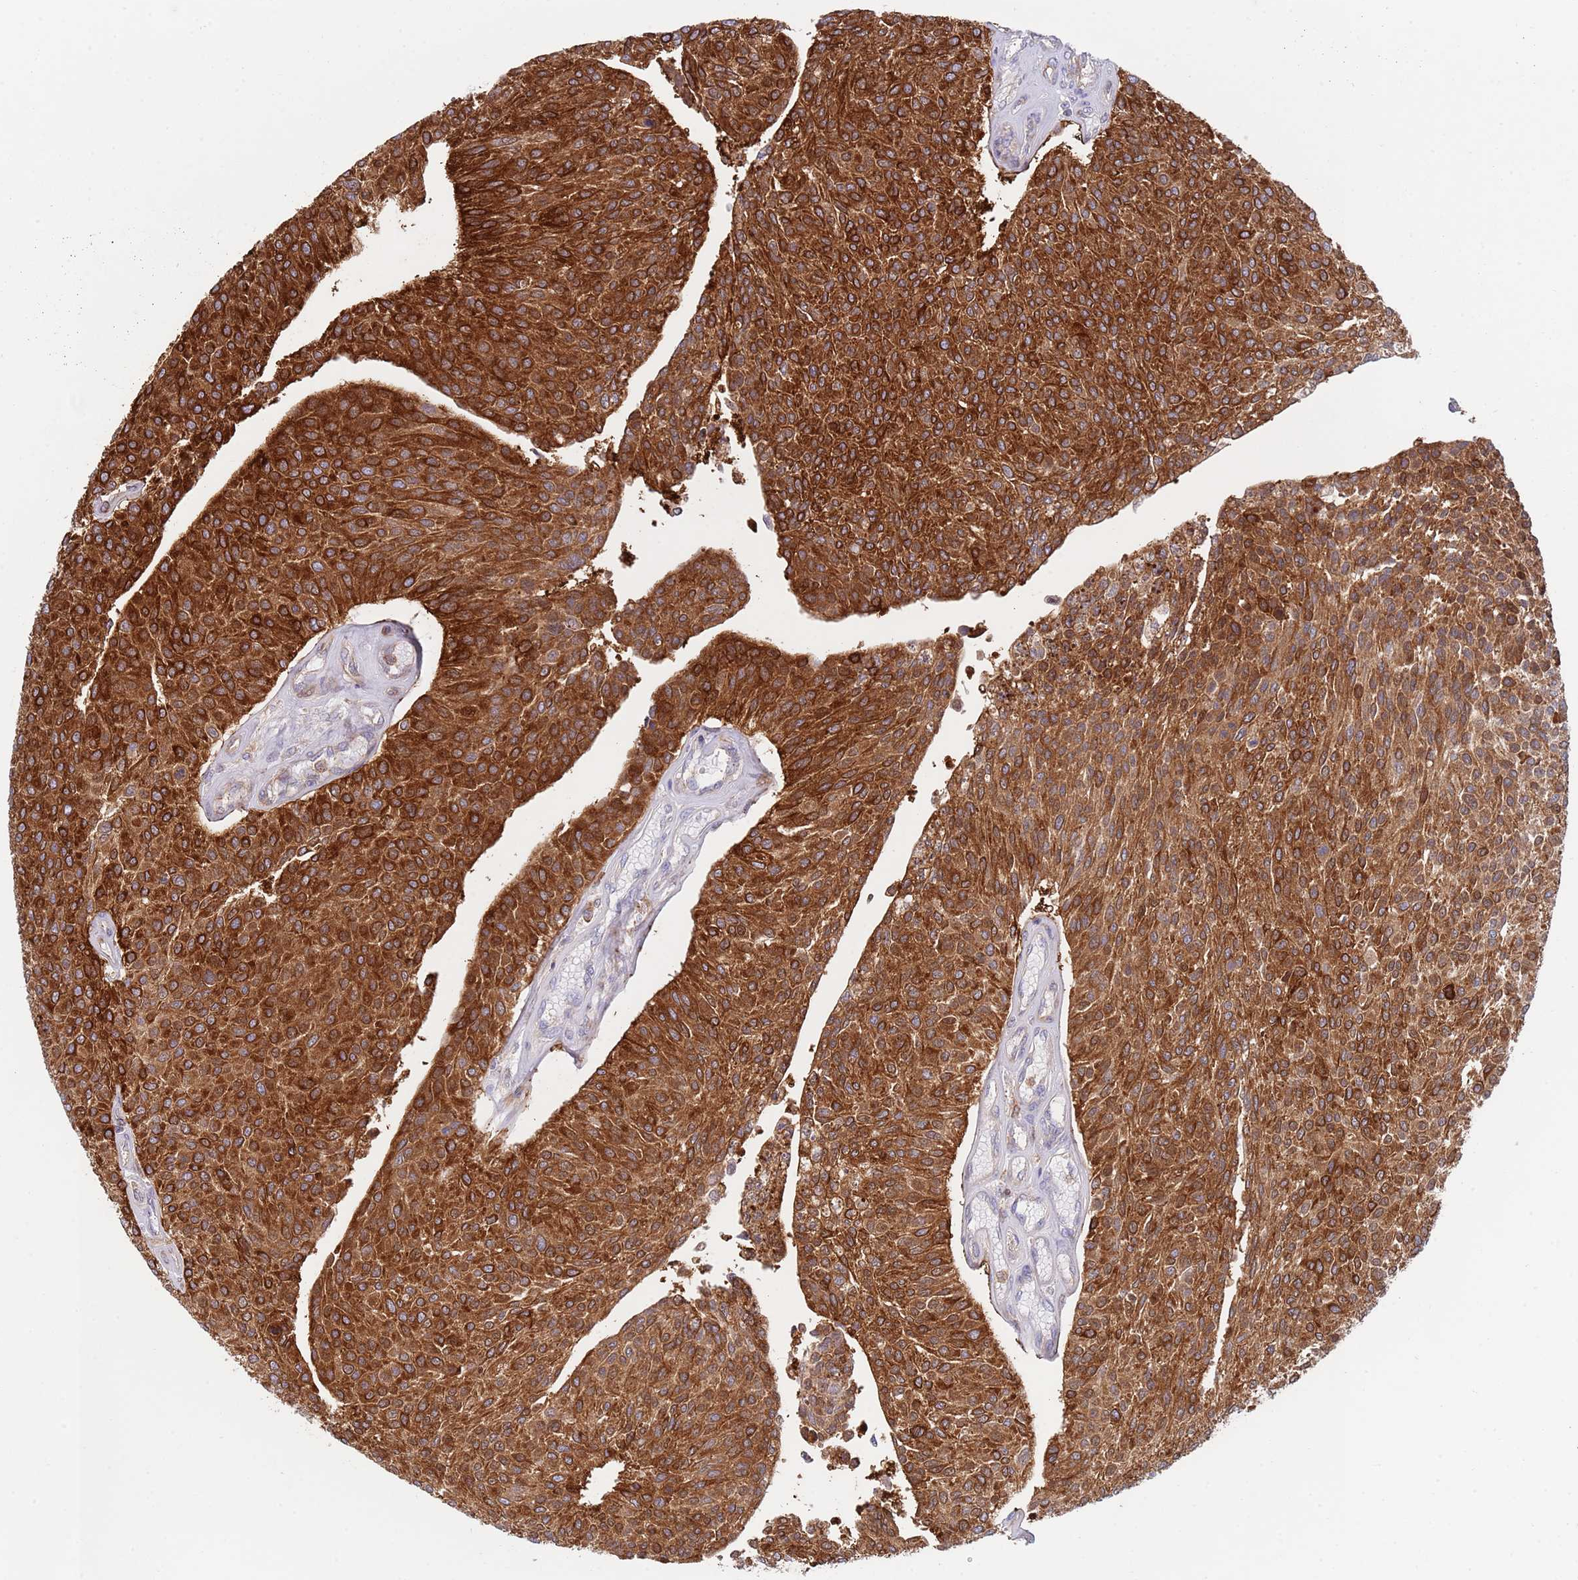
{"staining": {"intensity": "strong", "quantity": ">75%", "location": "cytoplasmic/membranous"}, "tissue": "urothelial cancer", "cell_type": "Tumor cells", "image_type": "cancer", "snomed": [{"axis": "morphology", "description": "Urothelial carcinoma, NOS"}, {"axis": "topography", "description": "Urinary bladder"}], "caption": "Human transitional cell carcinoma stained with a brown dye exhibits strong cytoplasmic/membranous positive positivity in approximately >75% of tumor cells.", "gene": "ZMYM5", "patient": {"sex": "male", "age": 55}}